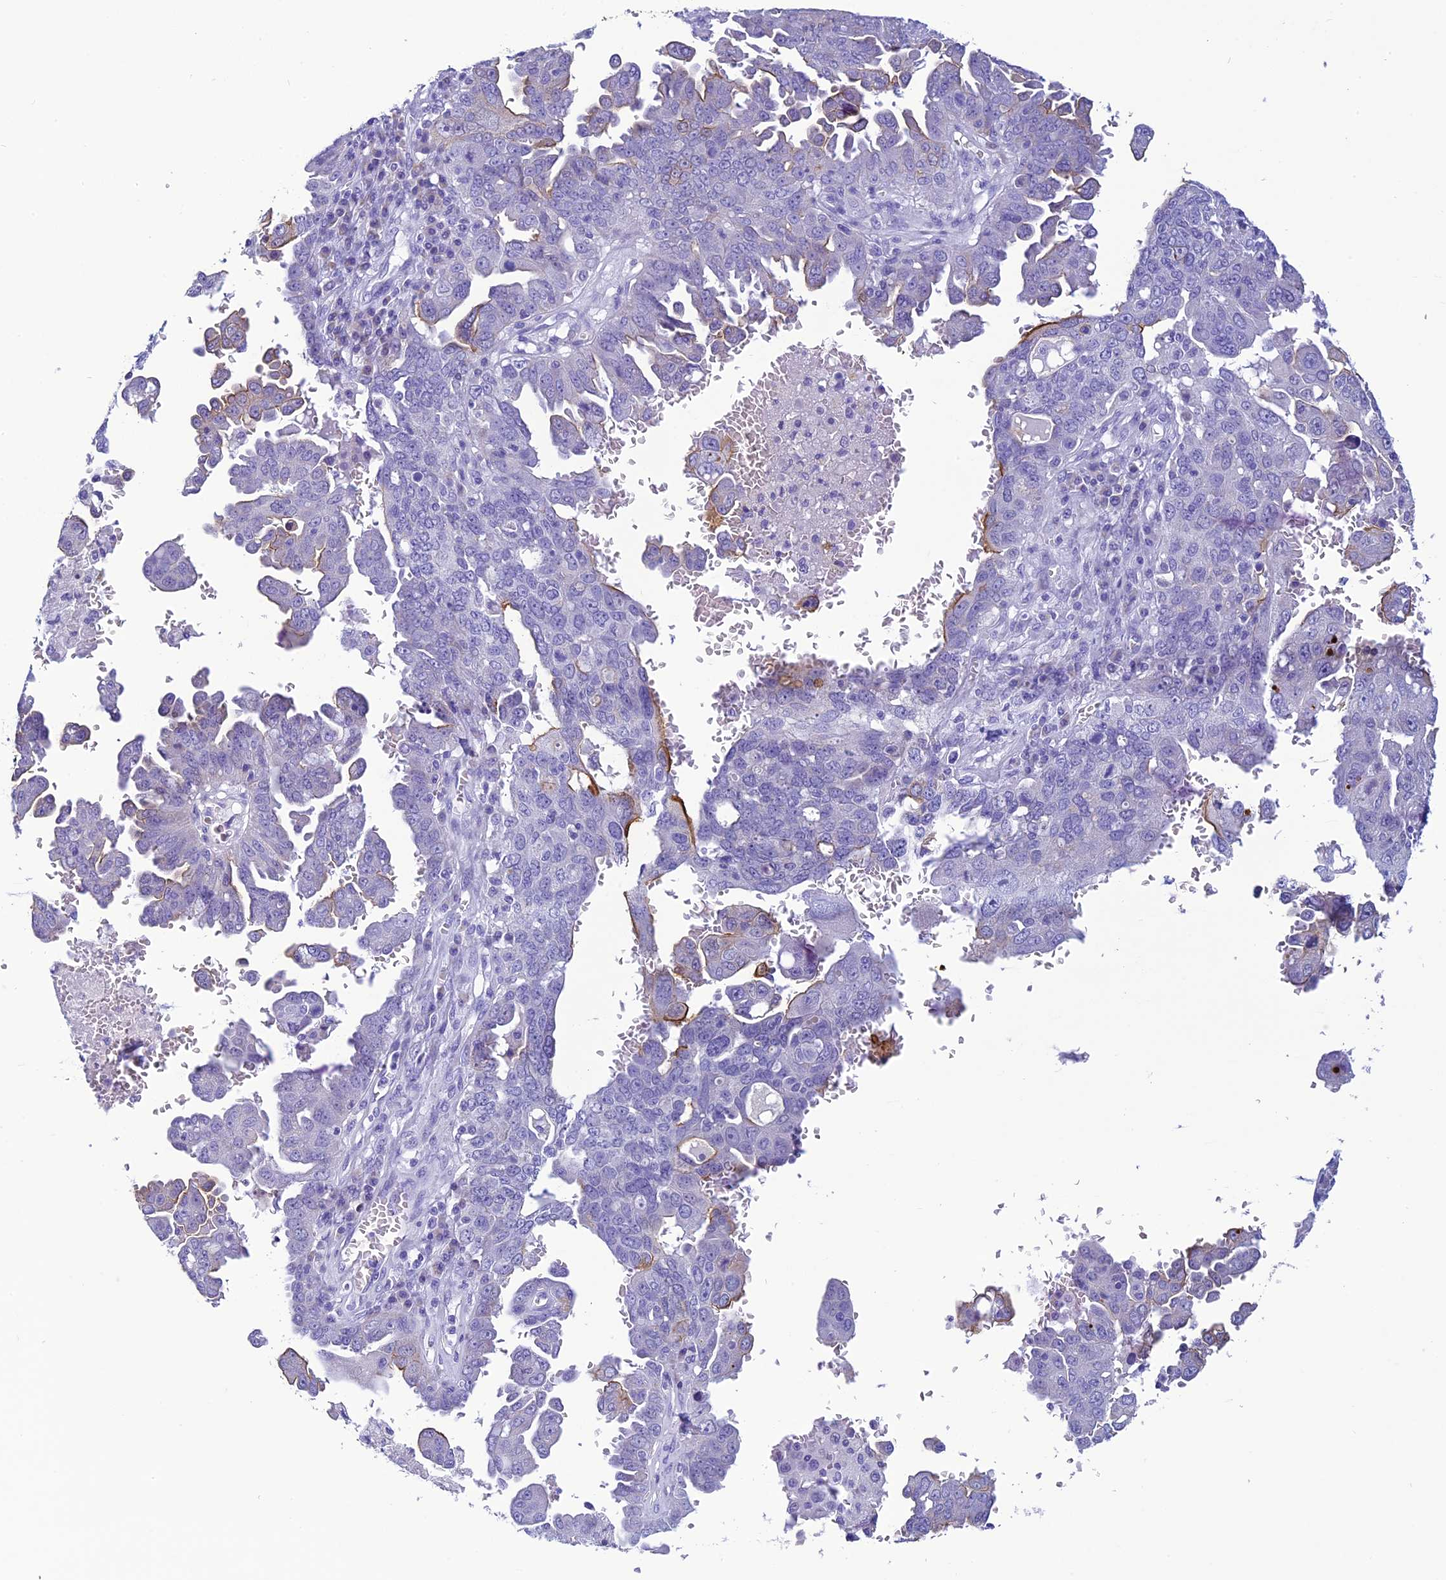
{"staining": {"intensity": "moderate", "quantity": "<25%", "location": "cytoplasmic/membranous"}, "tissue": "ovarian cancer", "cell_type": "Tumor cells", "image_type": "cancer", "snomed": [{"axis": "morphology", "description": "Carcinoma, endometroid"}, {"axis": "topography", "description": "Ovary"}], "caption": "Protein staining reveals moderate cytoplasmic/membranous expression in approximately <25% of tumor cells in endometroid carcinoma (ovarian).", "gene": "SCEL", "patient": {"sex": "female", "age": 62}}